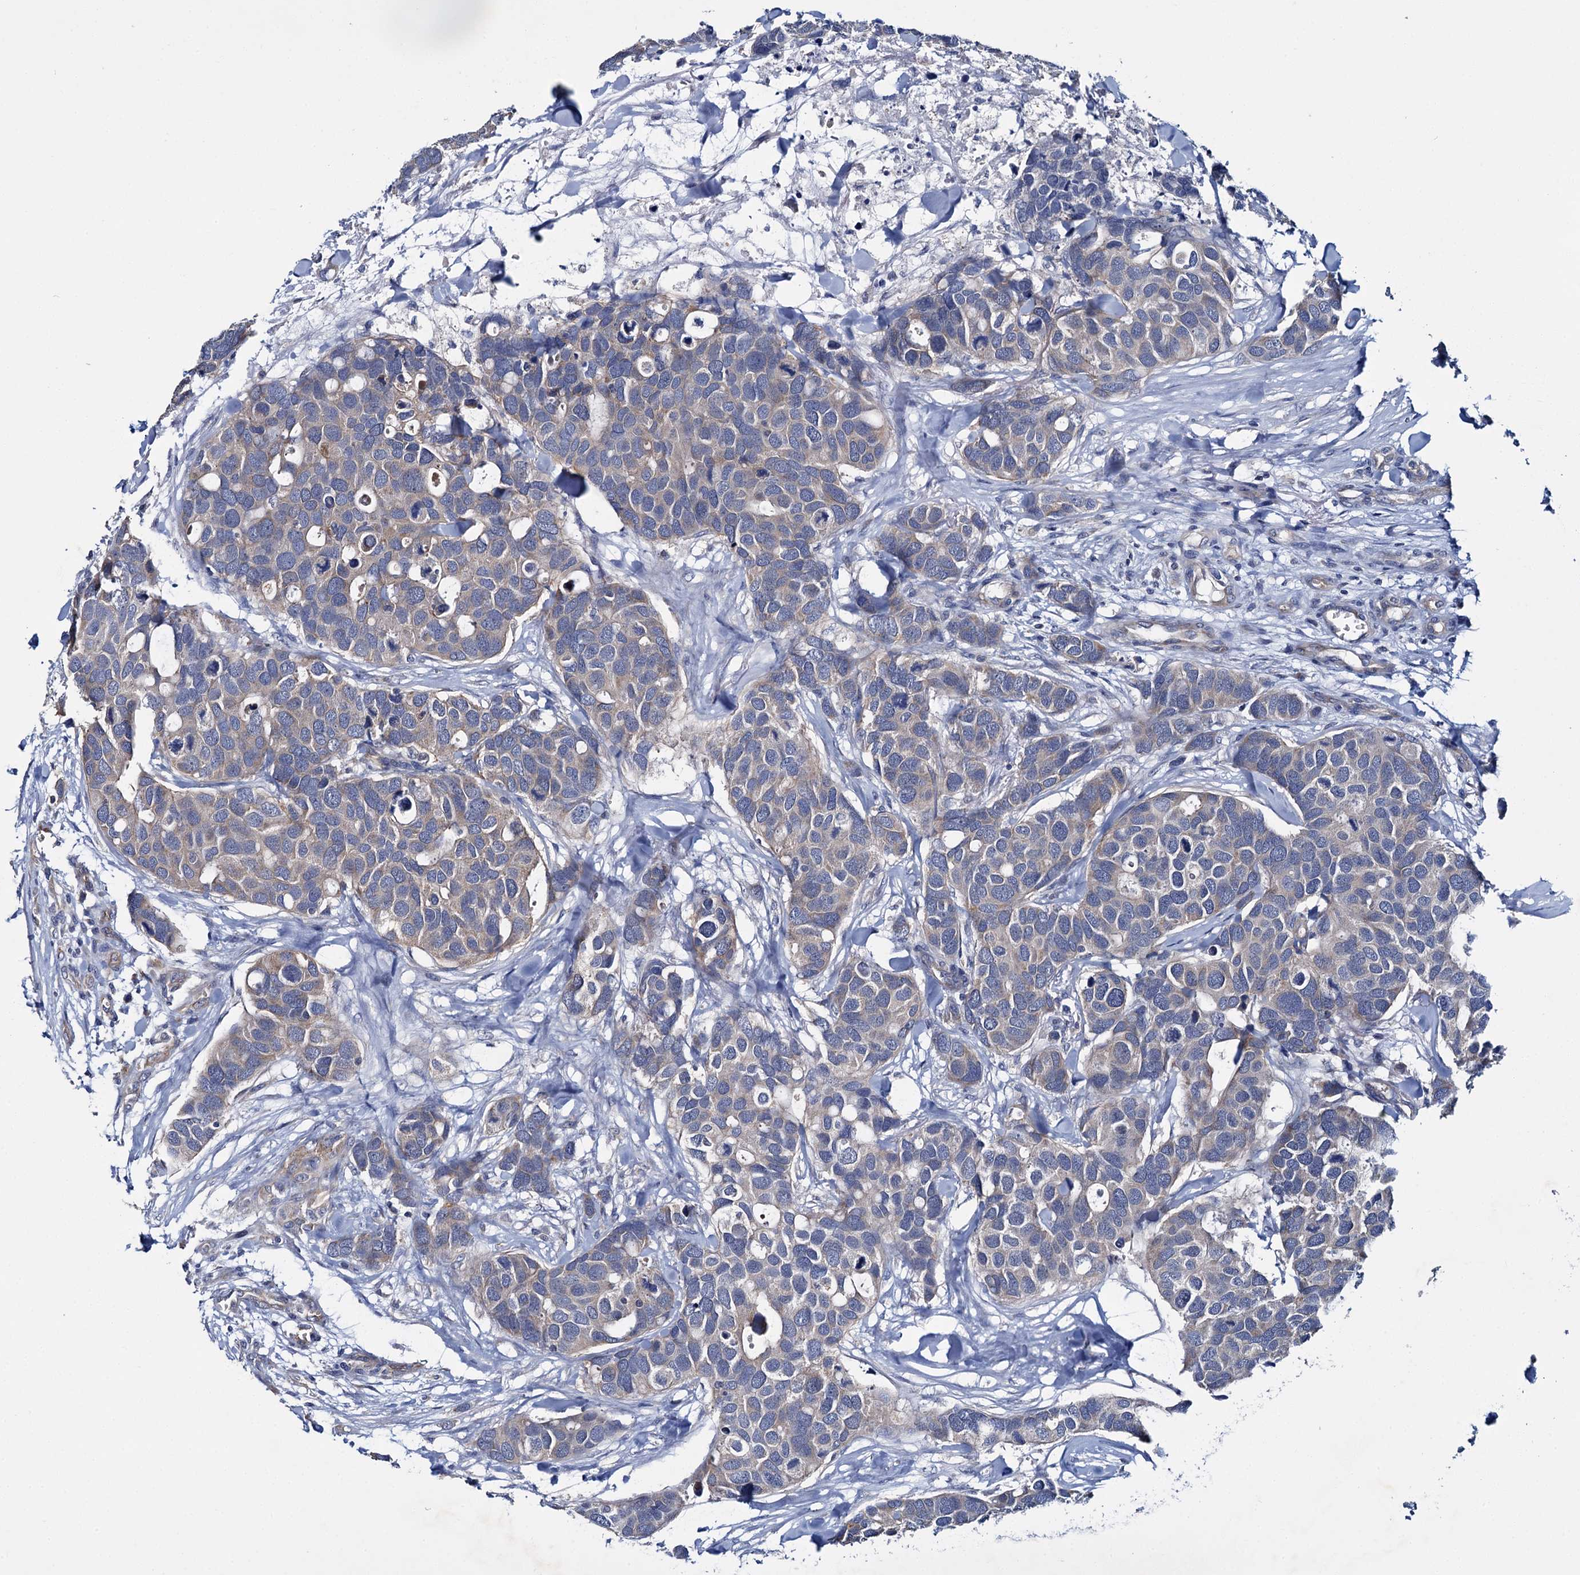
{"staining": {"intensity": "weak", "quantity": "25%-75%", "location": "cytoplasmic/membranous"}, "tissue": "breast cancer", "cell_type": "Tumor cells", "image_type": "cancer", "snomed": [{"axis": "morphology", "description": "Duct carcinoma"}, {"axis": "topography", "description": "Breast"}], "caption": "Breast cancer tissue displays weak cytoplasmic/membranous positivity in approximately 25%-75% of tumor cells, visualized by immunohistochemistry.", "gene": "CEP295", "patient": {"sex": "female", "age": 83}}